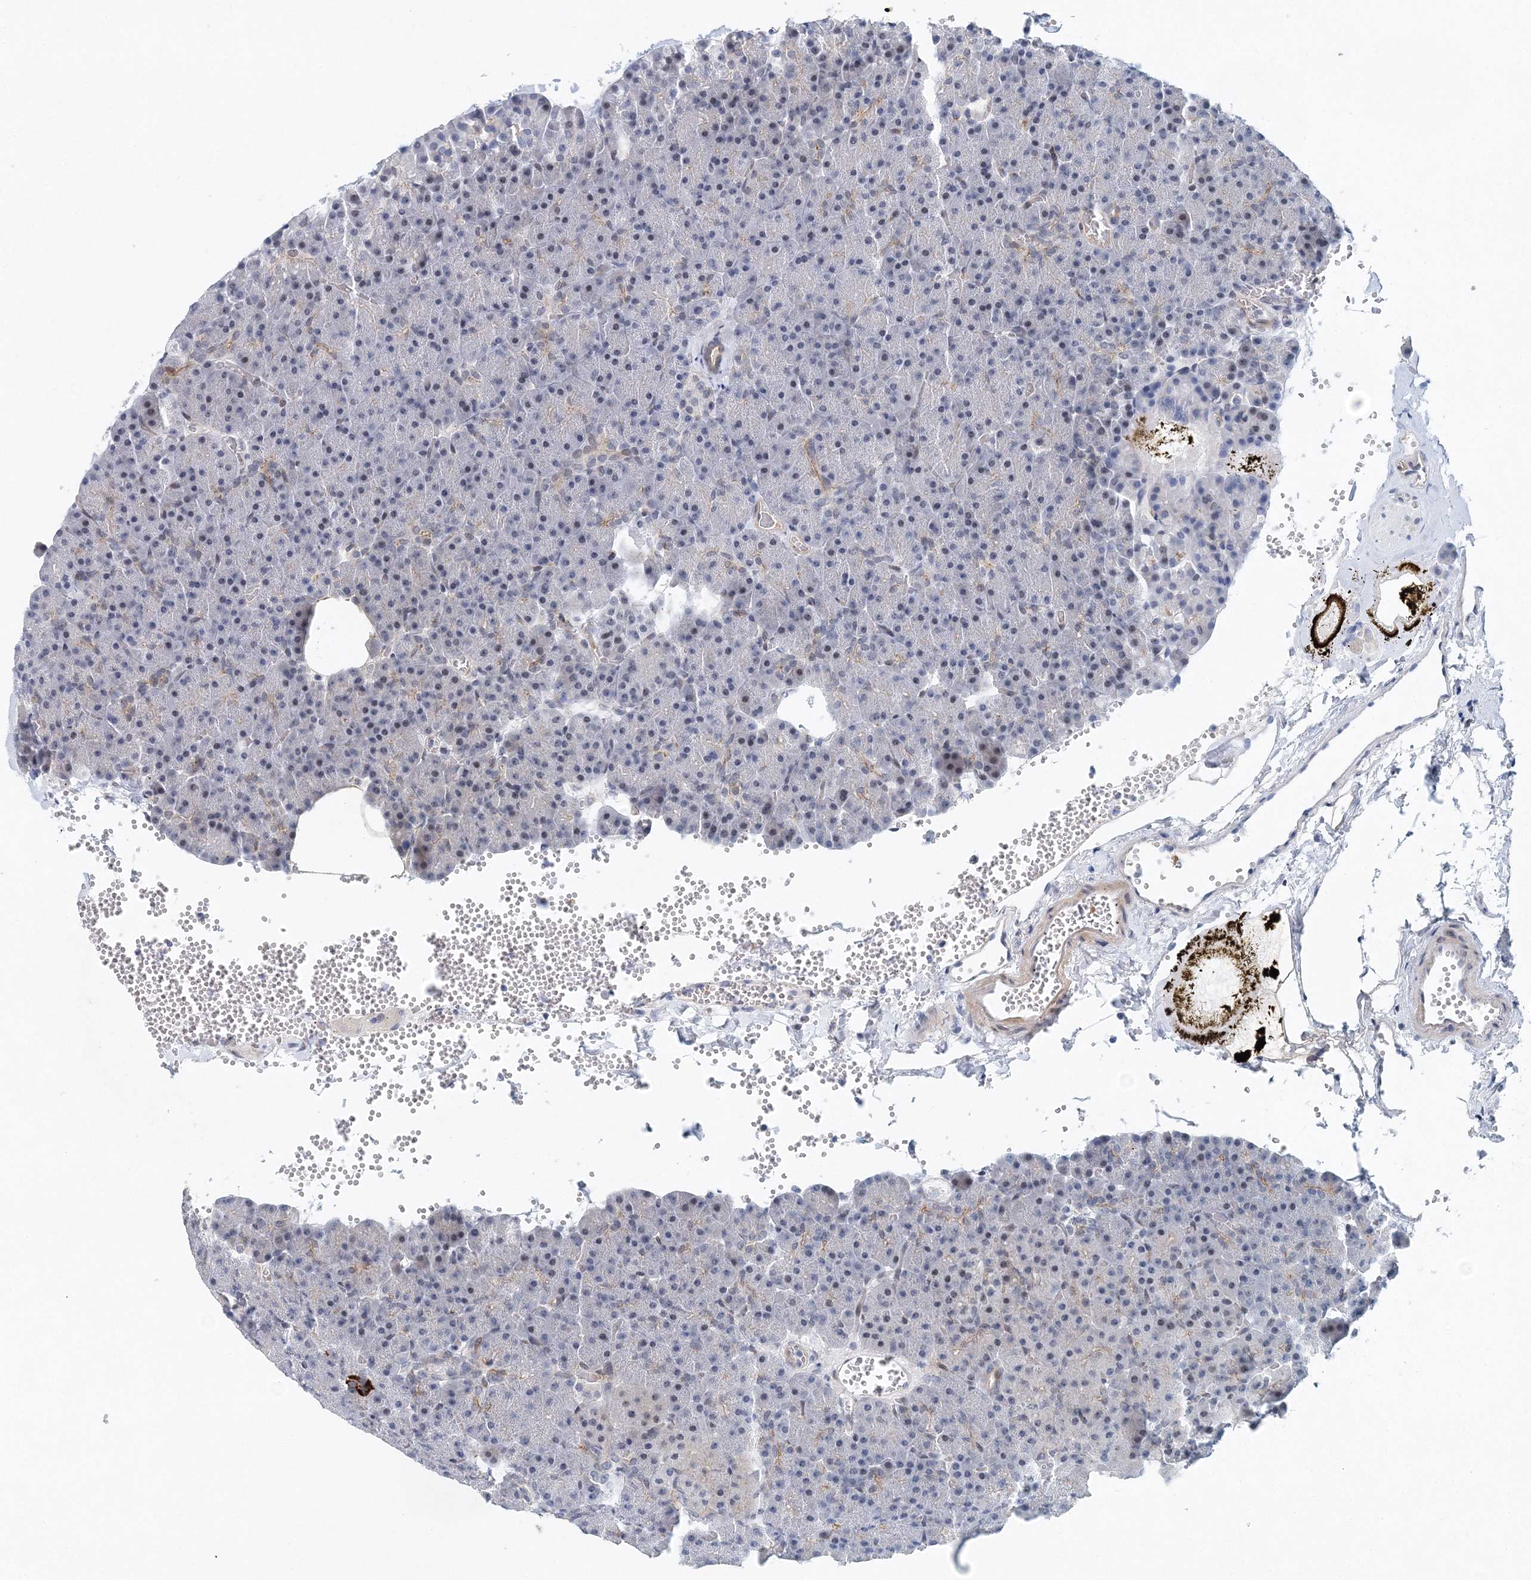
{"staining": {"intensity": "weak", "quantity": "<25%", "location": "cytoplasmic/membranous"}, "tissue": "pancreas", "cell_type": "Exocrine glandular cells", "image_type": "normal", "snomed": [{"axis": "morphology", "description": "Normal tissue, NOS"}, {"axis": "morphology", "description": "Carcinoid, malignant, NOS"}, {"axis": "topography", "description": "Pancreas"}], "caption": "Micrograph shows no protein staining in exocrine glandular cells of normal pancreas. (DAB (3,3'-diaminobenzidine) immunohistochemistry, high magnification).", "gene": "UIMC1", "patient": {"sex": "female", "age": 35}}